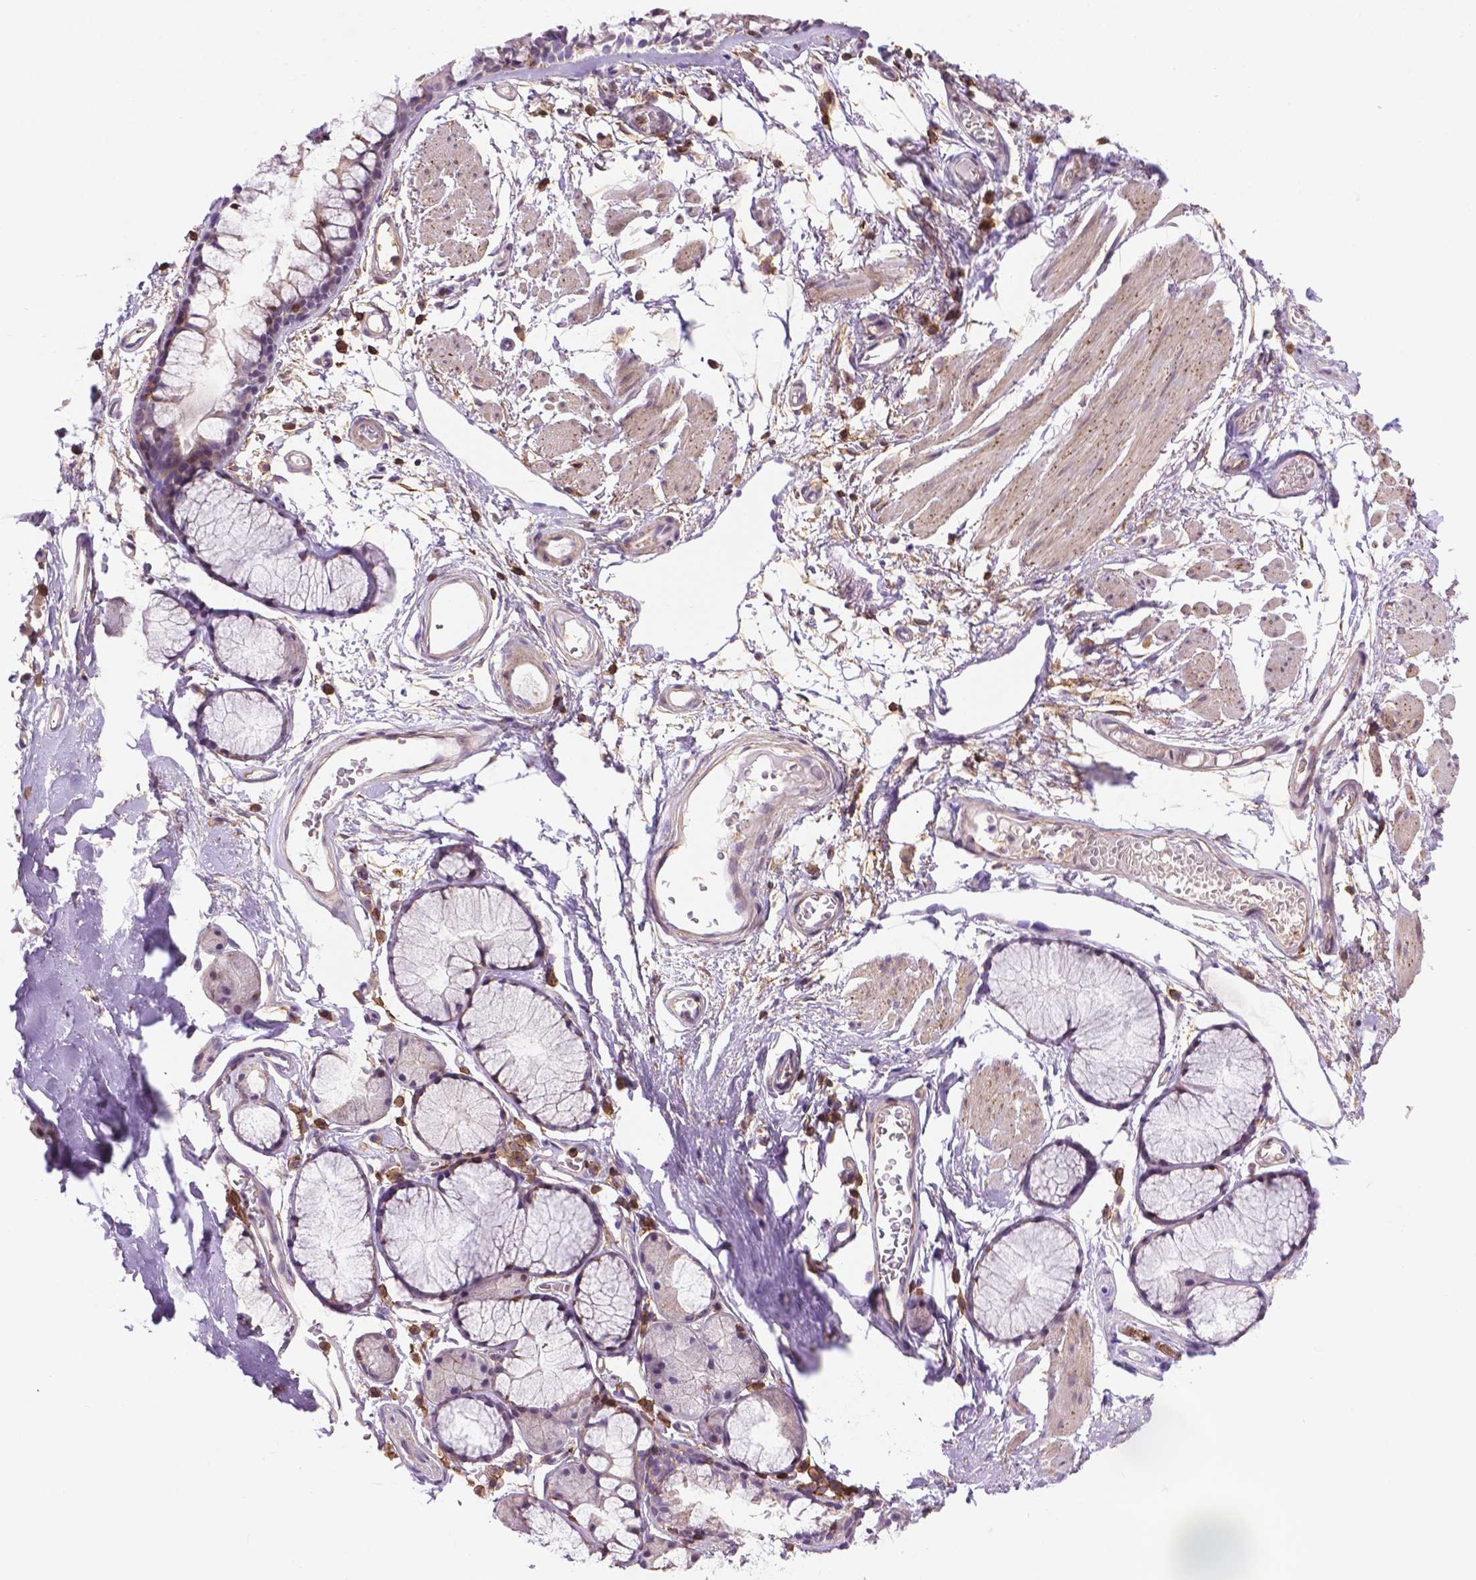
{"staining": {"intensity": "negative", "quantity": "none", "location": "none"}, "tissue": "soft tissue", "cell_type": "Chondrocytes", "image_type": "normal", "snomed": [{"axis": "morphology", "description": "Normal tissue, NOS"}, {"axis": "topography", "description": "Cartilage tissue"}, {"axis": "topography", "description": "Bronchus"}], "caption": "Soft tissue was stained to show a protein in brown. There is no significant positivity in chondrocytes. The staining is performed using DAB (3,3'-diaminobenzidine) brown chromogen with nuclei counter-stained in using hematoxylin.", "gene": "ACAD10", "patient": {"sex": "female", "age": 79}}